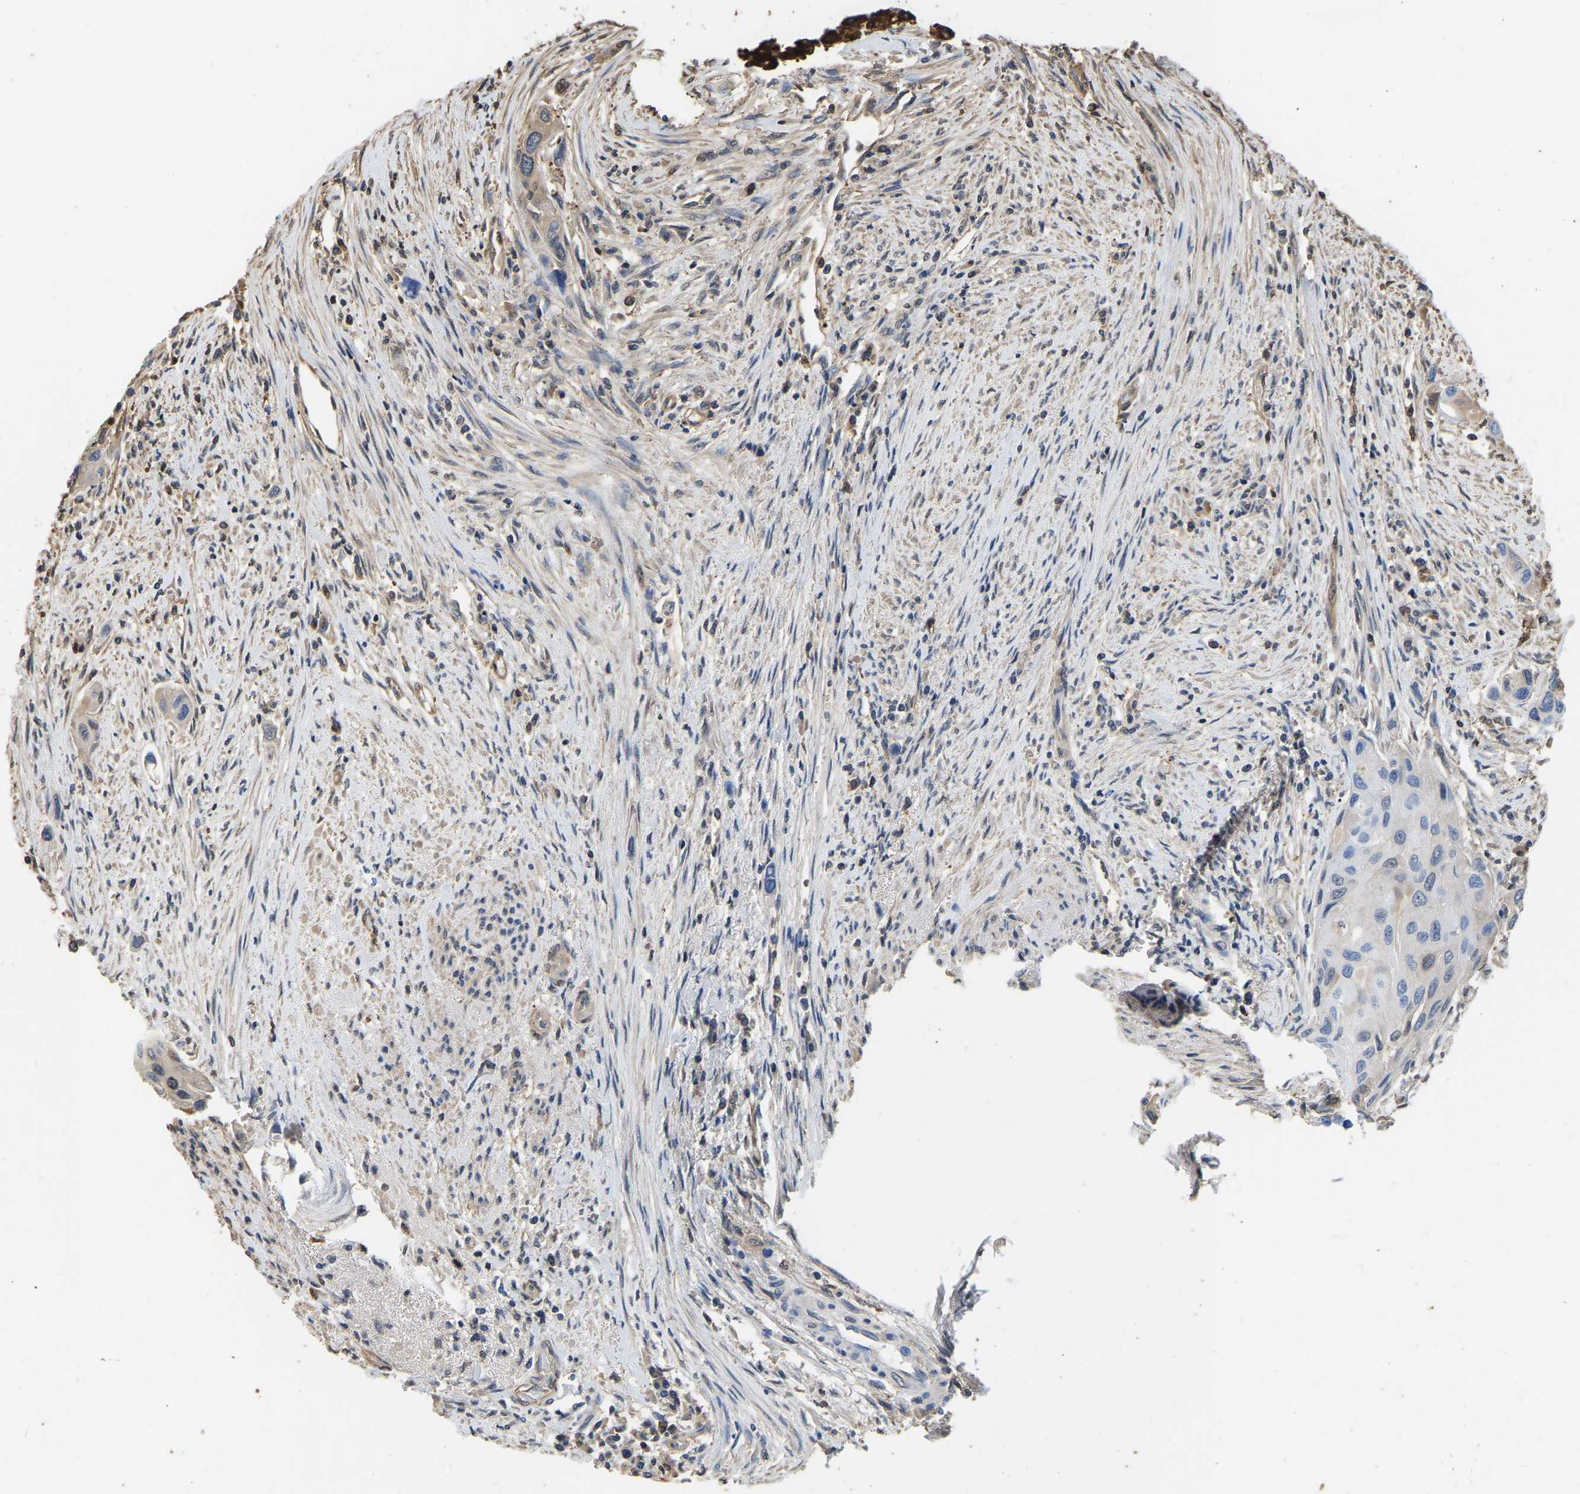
{"staining": {"intensity": "moderate", "quantity": "<25%", "location": "cytoplasmic/membranous"}, "tissue": "urothelial cancer", "cell_type": "Tumor cells", "image_type": "cancer", "snomed": [{"axis": "morphology", "description": "Urothelial carcinoma, High grade"}, {"axis": "topography", "description": "Urinary bladder"}], "caption": "Immunohistochemistry (IHC) of urothelial cancer reveals low levels of moderate cytoplasmic/membranous staining in approximately <25% of tumor cells. (DAB (3,3'-diaminobenzidine) = brown stain, brightfield microscopy at high magnification).", "gene": "LDHB", "patient": {"sex": "female", "age": 56}}